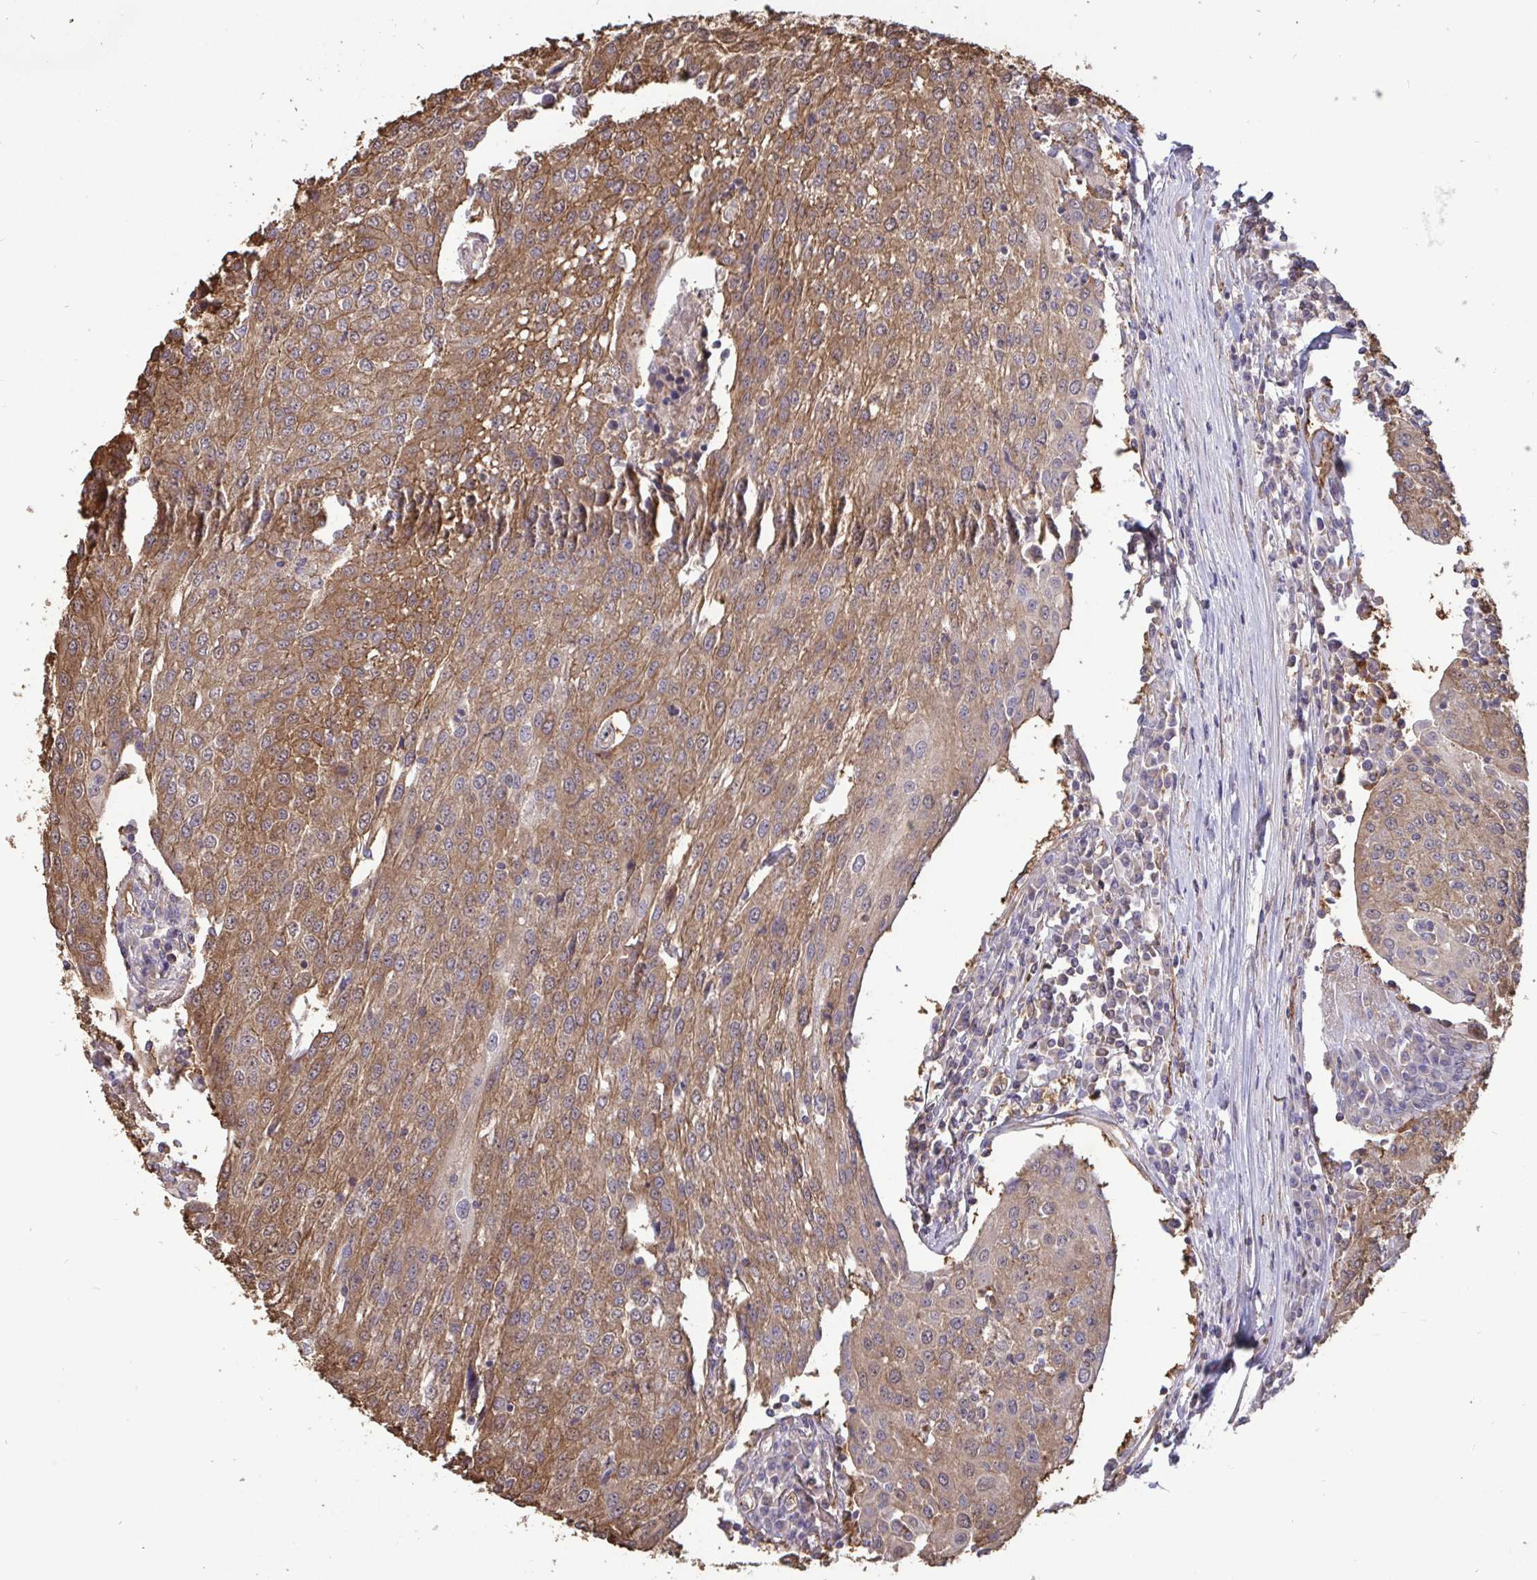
{"staining": {"intensity": "moderate", "quantity": ">75%", "location": "cytoplasmic/membranous"}, "tissue": "urothelial cancer", "cell_type": "Tumor cells", "image_type": "cancer", "snomed": [{"axis": "morphology", "description": "Urothelial carcinoma, High grade"}, {"axis": "topography", "description": "Urinary bladder"}], "caption": "This histopathology image exhibits immunohistochemistry staining of high-grade urothelial carcinoma, with medium moderate cytoplasmic/membranous positivity in approximately >75% of tumor cells.", "gene": "ISCU", "patient": {"sex": "female", "age": 85}}